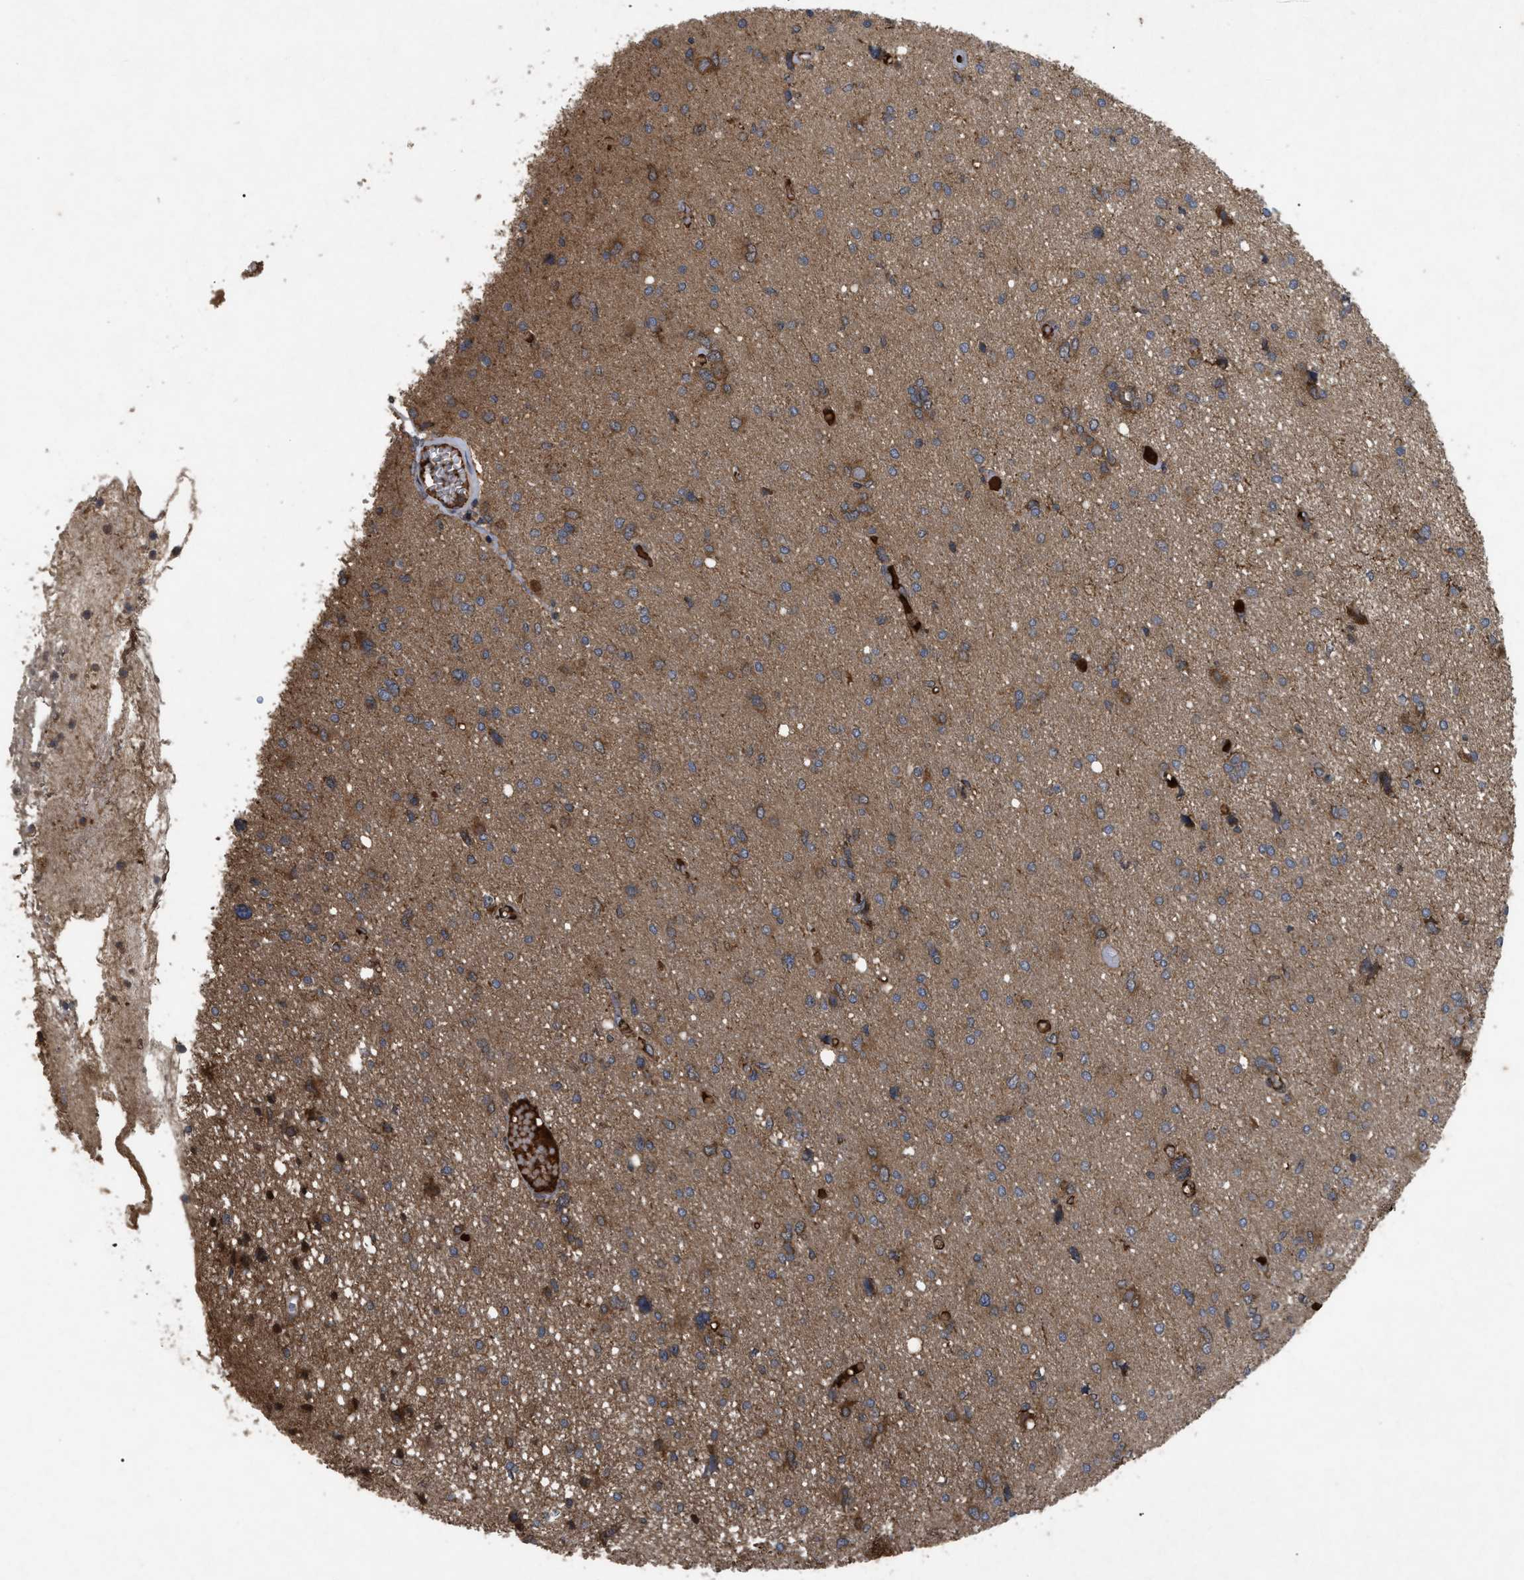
{"staining": {"intensity": "moderate", "quantity": ">75%", "location": "cytoplasmic/membranous"}, "tissue": "glioma", "cell_type": "Tumor cells", "image_type": "cancer", "snomed": [{"axis": "morphology", "description": "Glioma, malignant, High grade"}, {"axis": "topography", "description": "Brain"}], "caption": "Immunohistochemical staining of glioma exhibits moderate cytoplasmic/membranous protein positivity in approximately >75% of tumor cells. (IHC, brightfield microscopy, high magnification).", "gene": "RAB2A", "patient": {"sex": "female", "age": 59}}